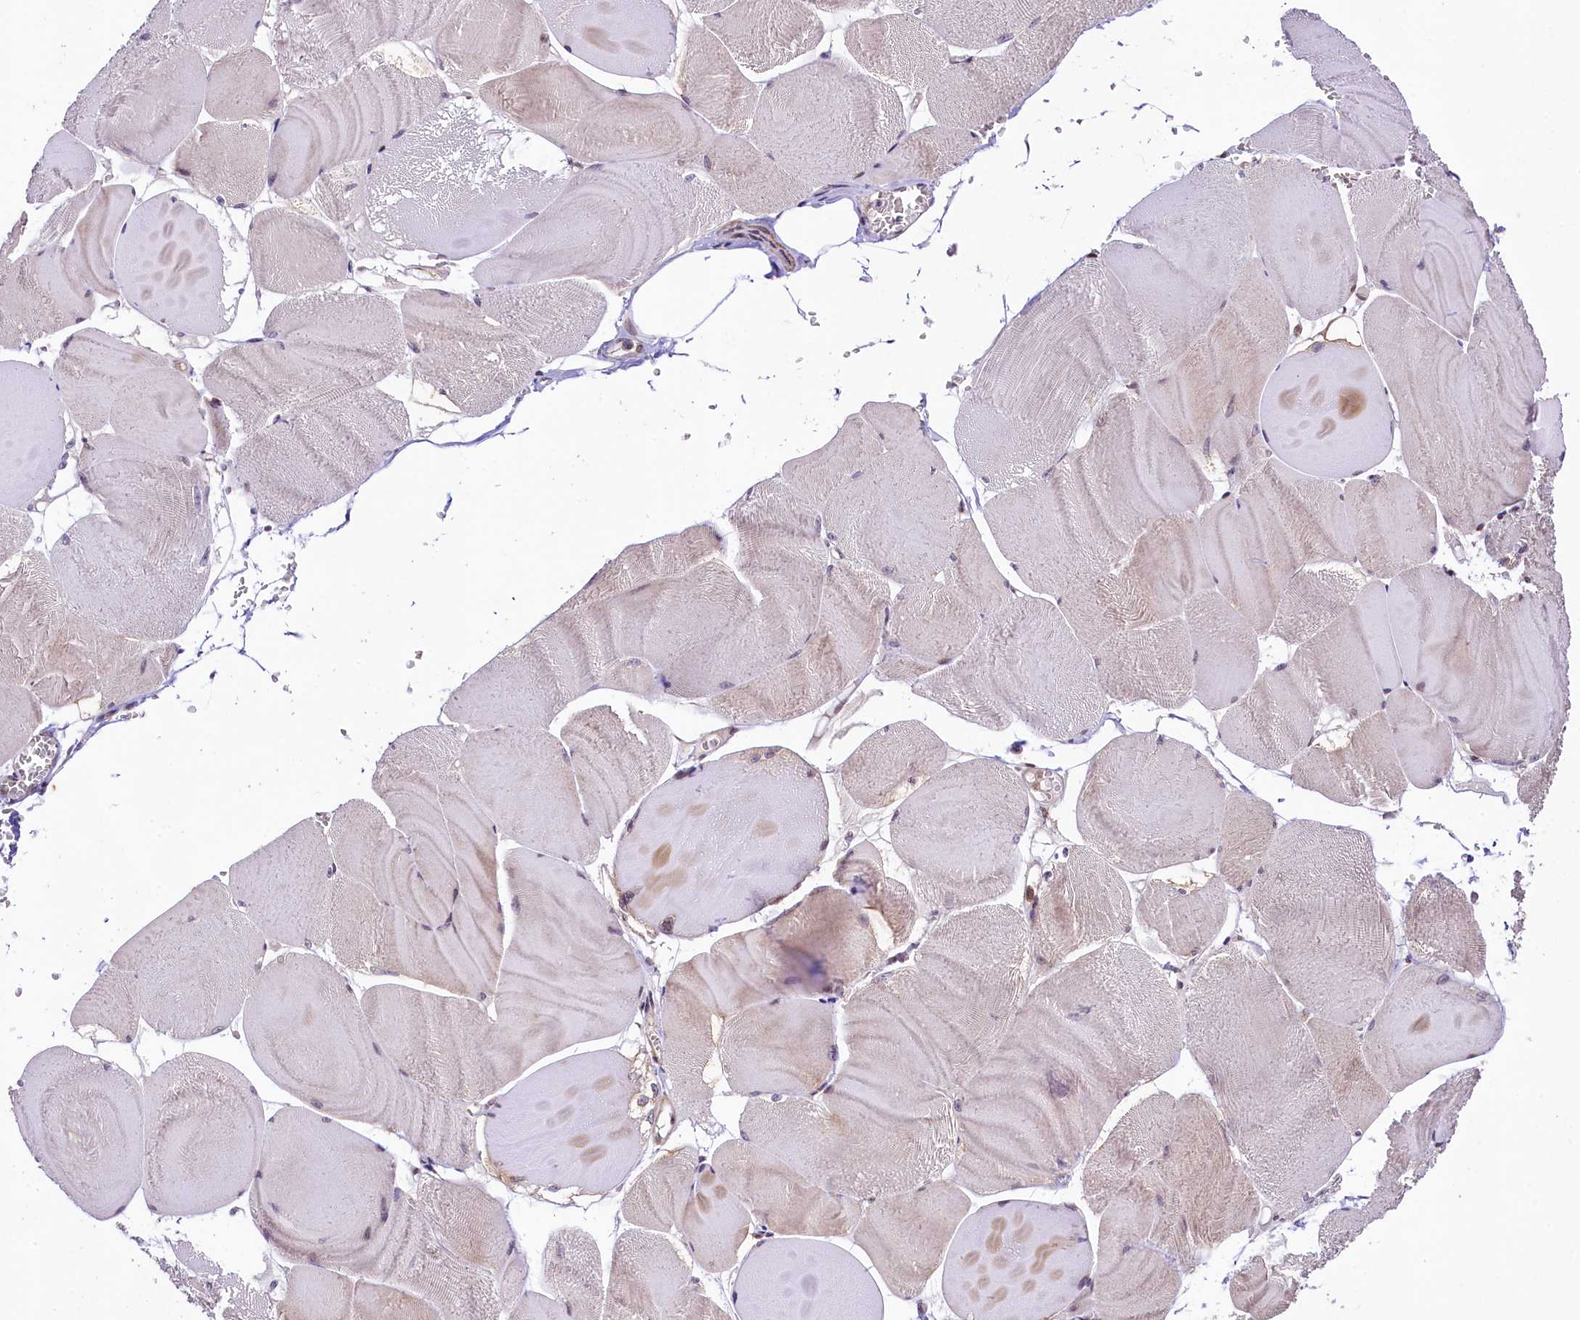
{"staining": {"intensity": "negative", "quantity": "none", "location": "none"}, "tissue": "skeletal muscle", "cell_type": "Myocytes", "image_type": "normal", "snomed": [{"axis": "morphology", "description": "Normal tissue, NOS"}, {"axis": "morphology", "description": "Basal cell carcinoma"}, {"axis": "topography", "description": "Skeletal muscle"}], "caption": "This is a micrograph of IHC staining of normal skeletal muscle, which shows no positivity in myocytes.", "gene": "RBBP8", "patient": {"sex": "female", "age": 64}}